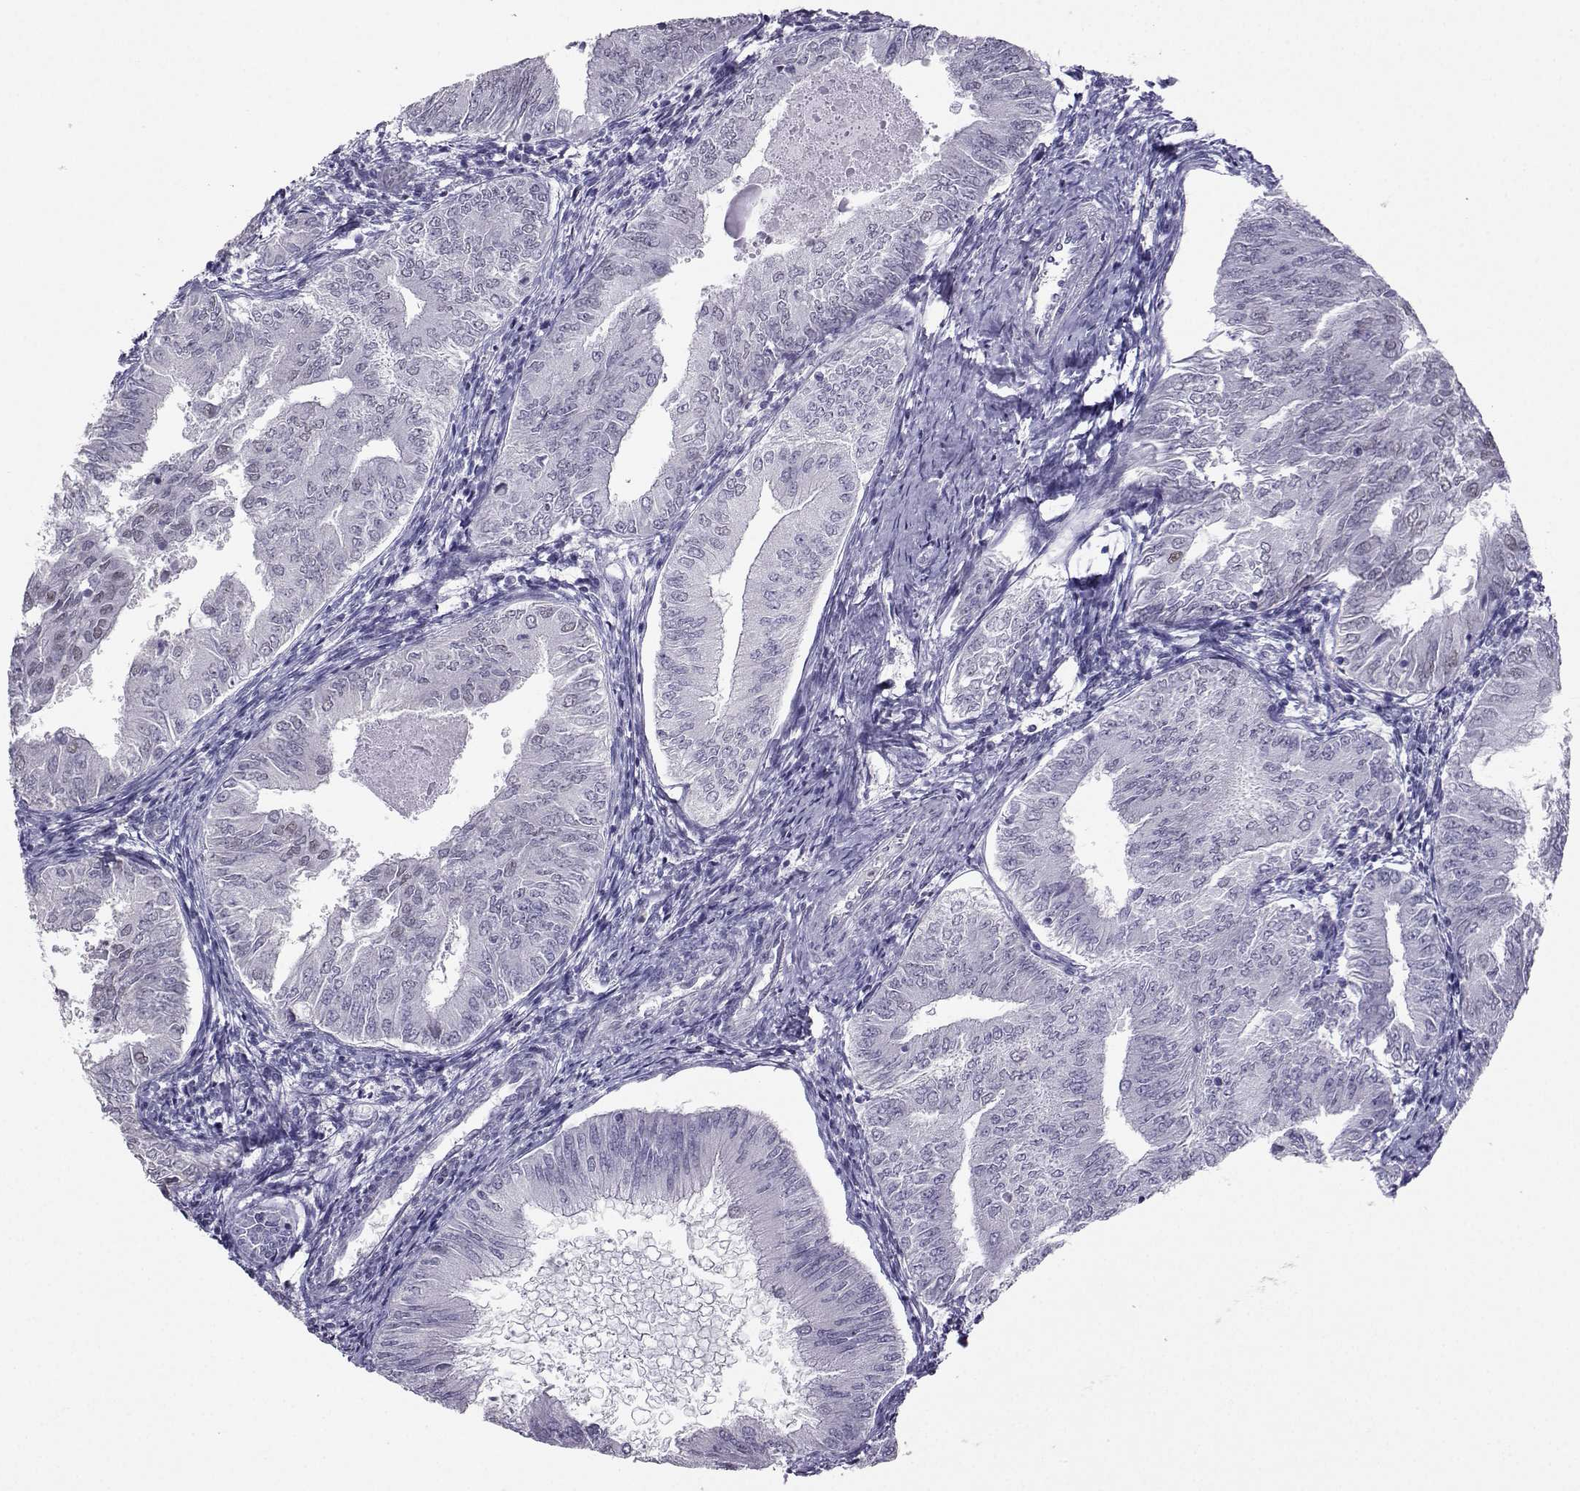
{"staining": {"intensity": "negative", "quantity": "none", "location": "none"}, "tissue": "endometrial cancer", "cell_type": "Tumor cells", "image_type": "cancer", "snomed": [{"axis": "morphology", "description": "Adenocarcinoma, NOS"}, {"axis": "topography", "description": "Endometrium"}], "caption": "Immunohistochemistry (IHC) of human adenocarcinoma (endometrial) demonstrates no positivity in tumor cells. (IHC, brightfield microscopy, high magnification).", "gene": "TEDC2", "patient": {"sex": "female", "age": 53}}